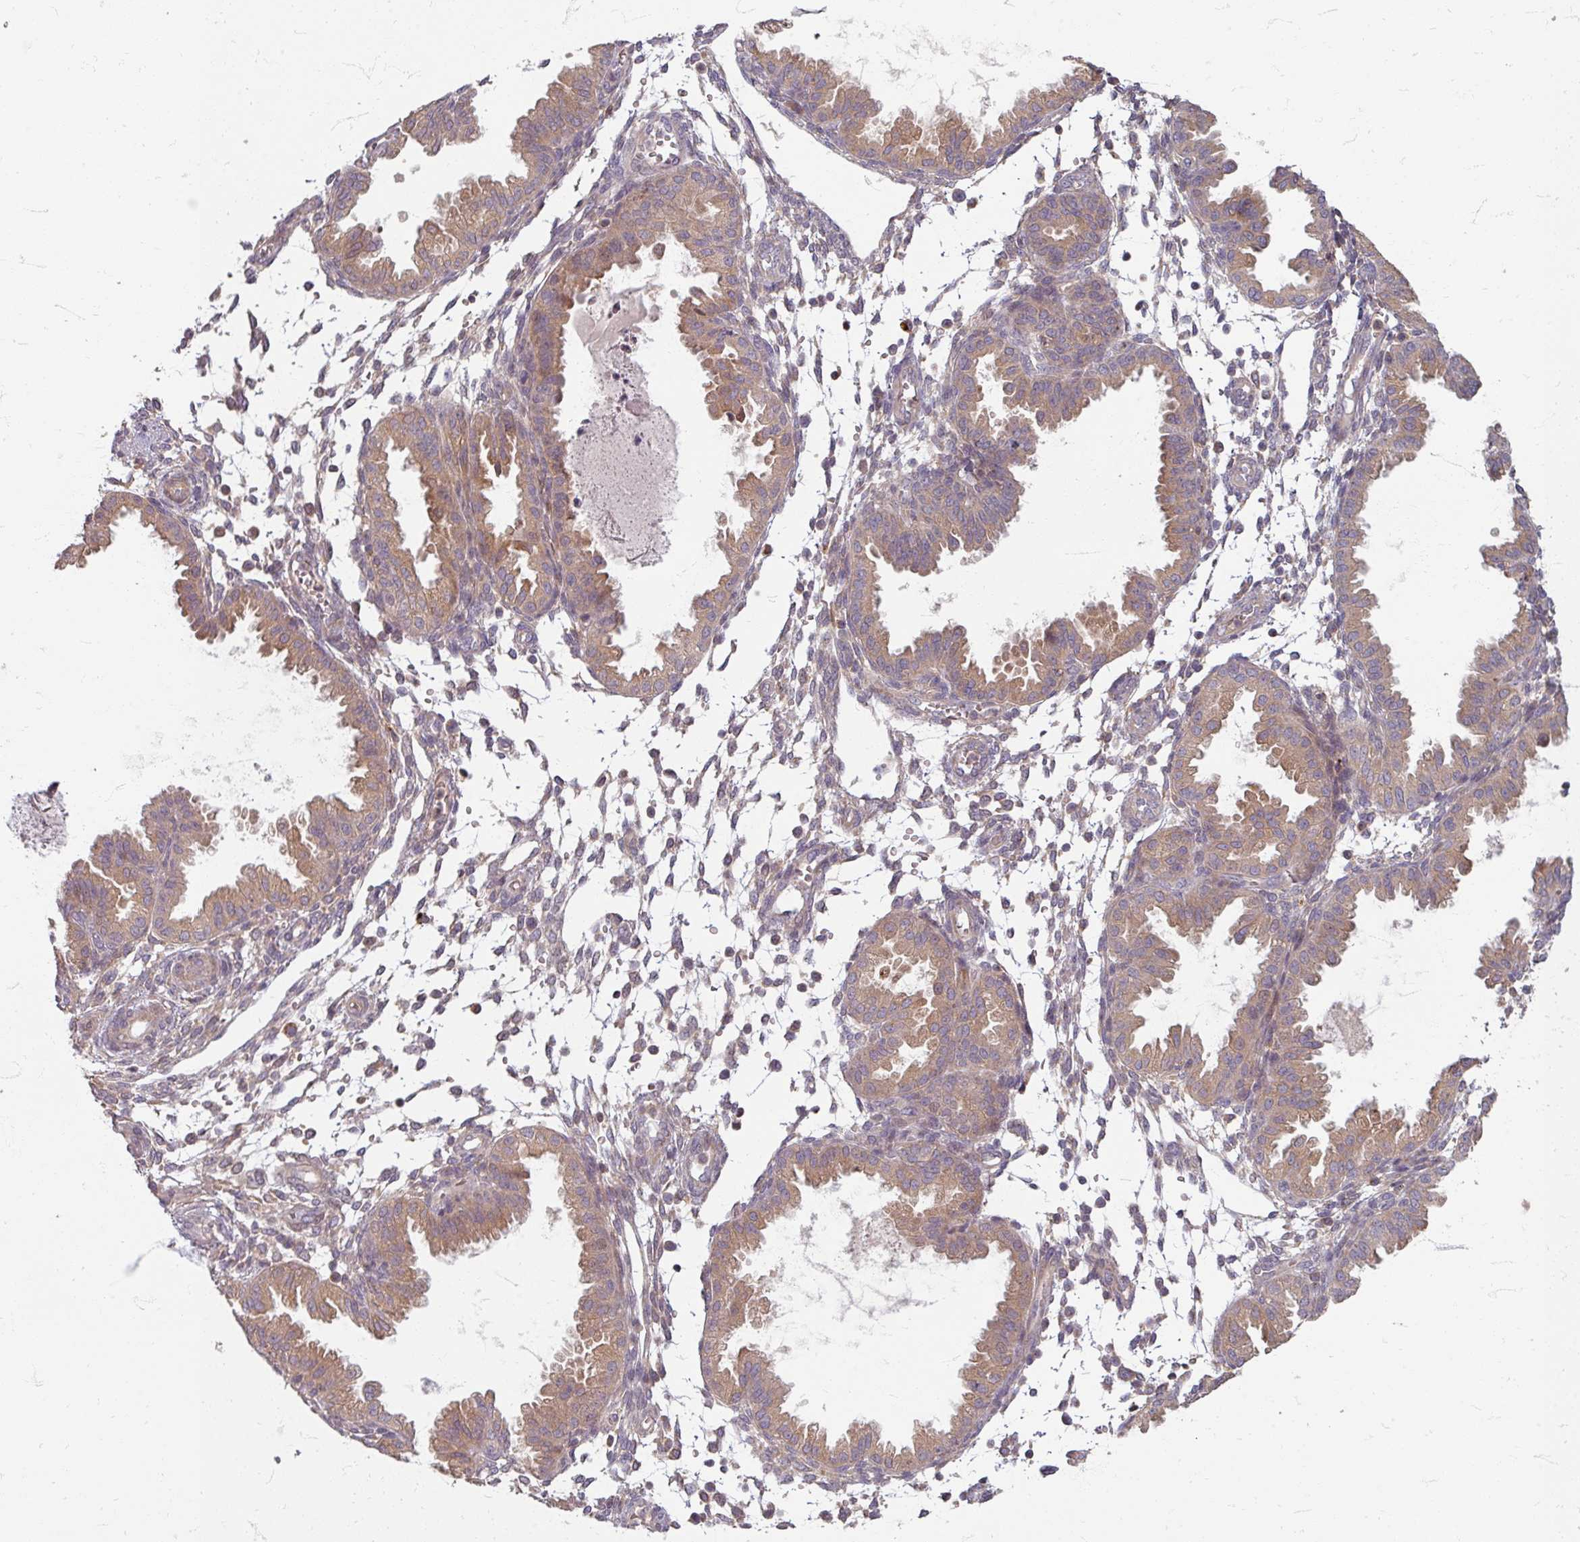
{"staining": {"intensity": "weak", "quantity": "<25%", "location": "cytoplasmic/membranous"}, "tissue": "endometrium", "cell_type": "Cells in endometrial stroma", "image_type": "normal", "snomed": [{"axis": "morphology", "description": "Normal tissue, NOS"}, {"axis": "topography", "description": "Endometrium"}], "caption": "This is a image of immunohistochemistry (IHC) staining of normal endometrium, which shows no staining in cells in endometrial stroma. (DAB (3,3'-diaminobenzidine) immunohistochemistry (IHC) visualized using brightfield microscopy, high magnification).", "gene": "STAM", "patient": {"sex": "female", "age": 33}}